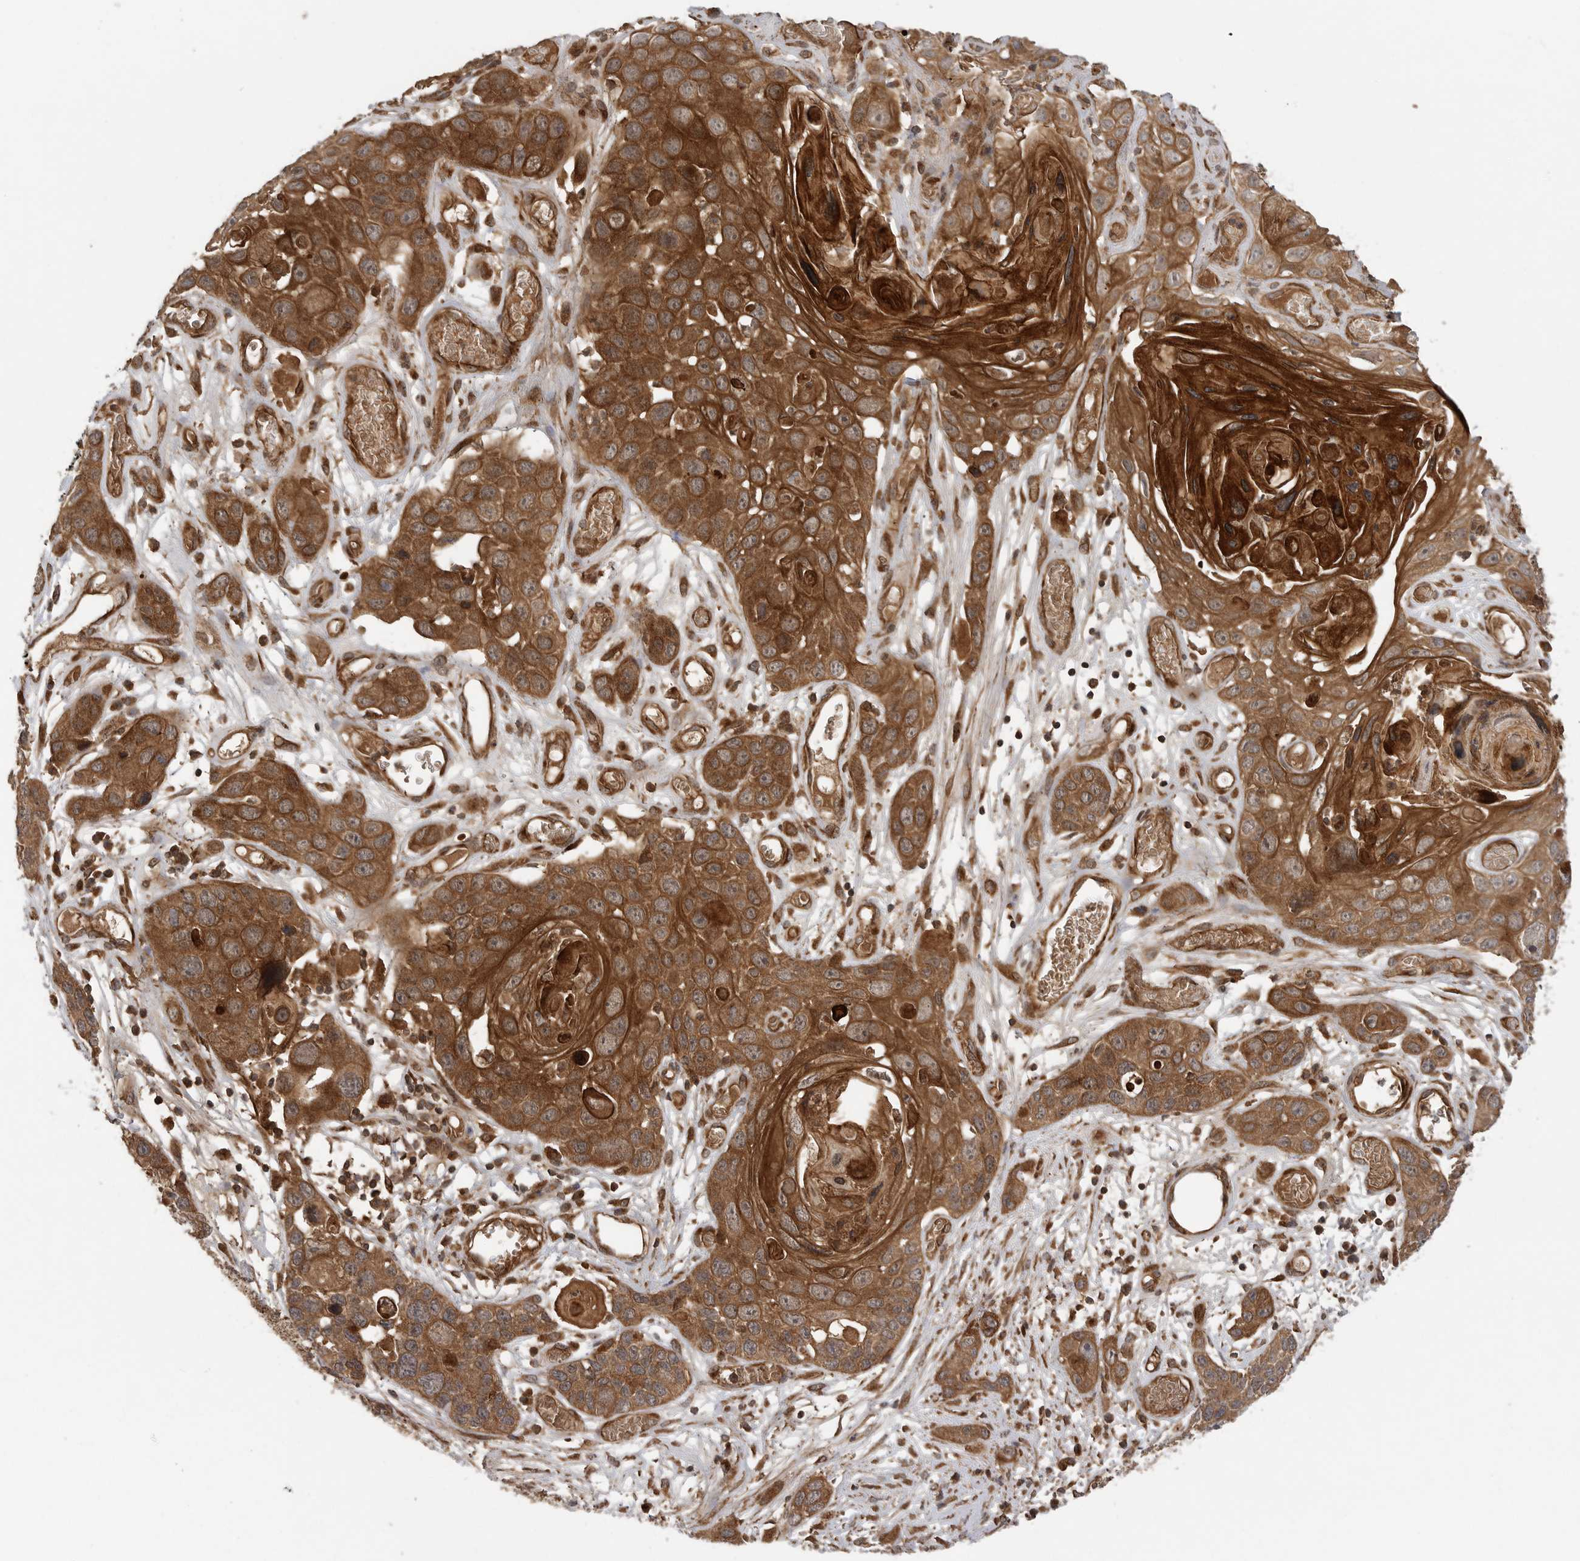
{"staining": {"intensity": "strong", "quantity": ">75%", "location": "cytoplasmic/membranous"}, "tissue": "skin cancer", "cell_type": "Tumor cells", "image_type": "cancer", "snomed": [{"axis": "morphology", "description": "Squamous cell carcinoma, NOS"}, {"axis": "topography", "description": "Skin"}], "caption": "Immunohistochemistry (IHC) staining of squamous cell carcinoma (skin), which reveals high levels of strong cytoplasmic/membranous positivity in approximately >75% of tumor cells indicating strong cytoplasmic/membranous protein staining. The staining was performed using DAB (brown) for protein detection and nuclei were counterstained in hematoxylin (blue).", "gene": "PRDX4", "patient": {"sex": "male", "age": 55}}